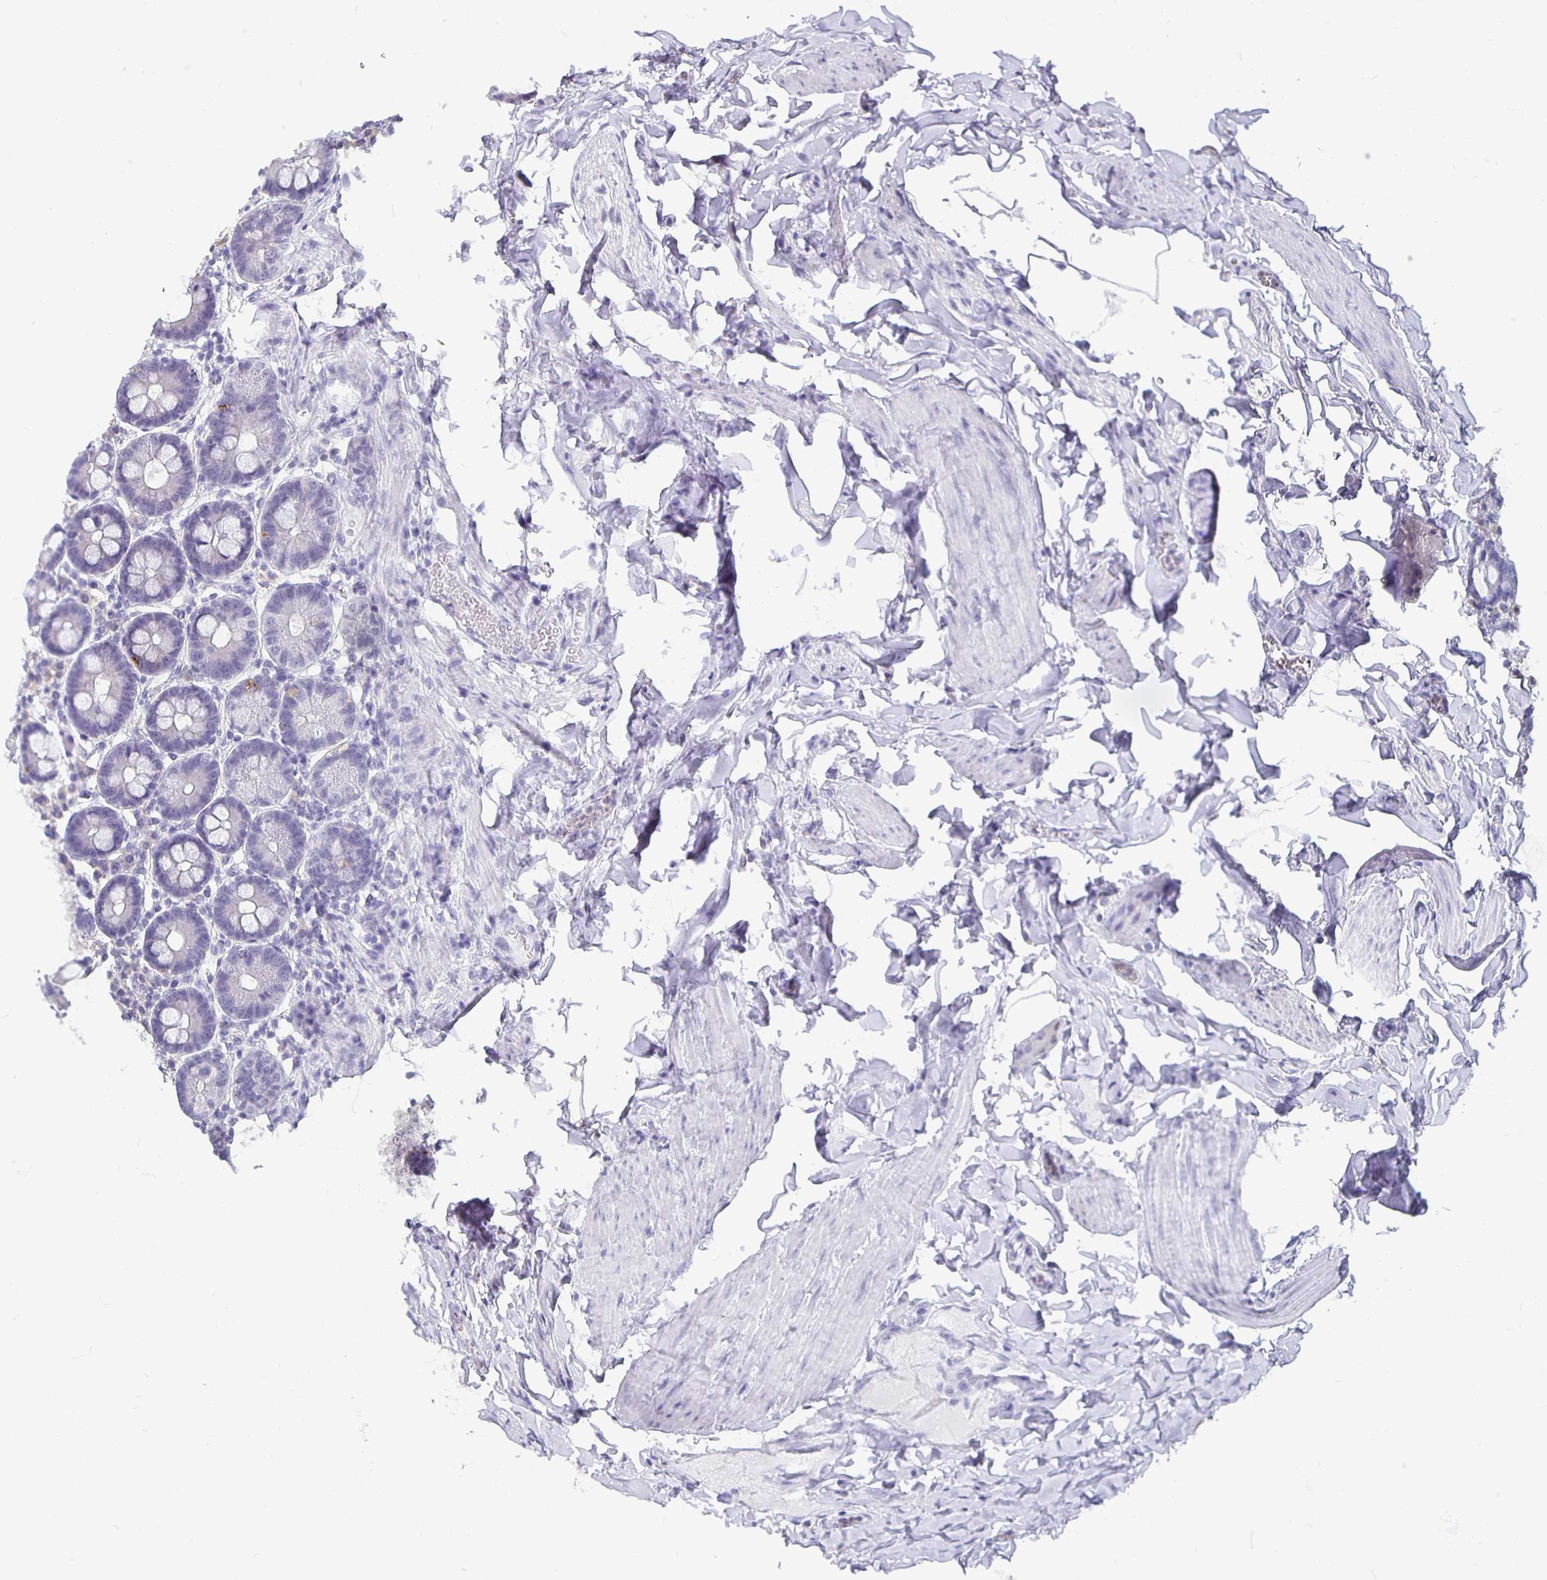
{"staining": {"intensity": "negative", "quantity": "none", "location": "none"}, "tissue": "duodenum", "cell_type": "Glandular cells", "image_type": "normal", "snomed": [{"axis": "morphology", "description": "Normal tissue, NOS"}, {"axis": "topography", "description": "Pancreas"}, {"axis": "topography", "description": "Duodenum"}], "caption": "Immunohistochemistry (IHC) of unremarkable duodenum exhibits no staining in glandular cells. Nuclei are stained in blue.", "gene": "GPX4", "patient": {"sex": "male", "age": 59}}